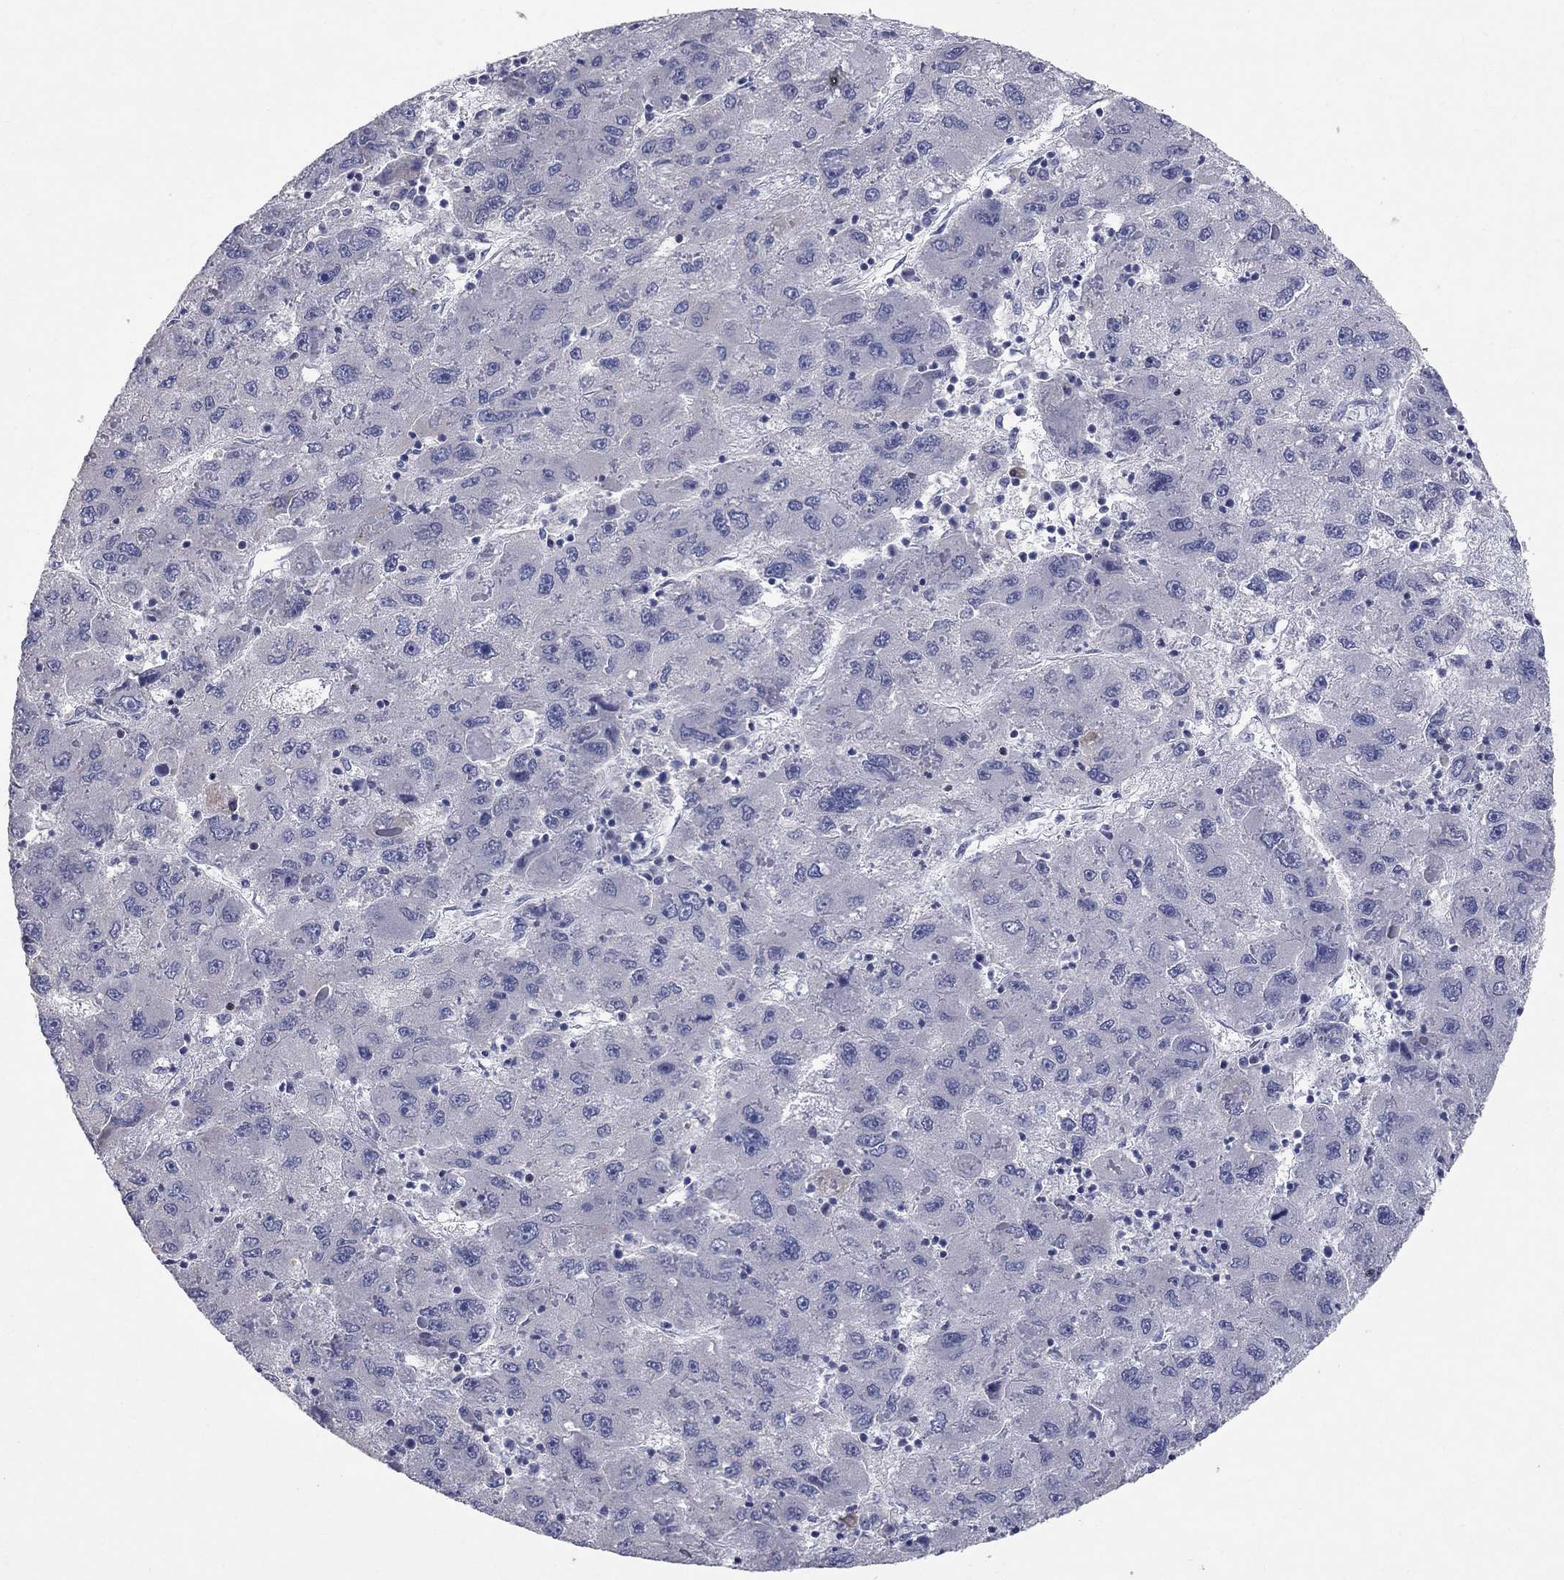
{"staining": {"intensity": "negative", "quantity": "none", "location": "none"}, "tissue": "liver cancer", "cell_type": "Tumor cells", "image_type": "cancer", "snomed": [{"axis": "morphology", "description": "Carcinoma, Hepatocellular, NOS"}, {"axis": "topography", "description": "Liver"}], "caption": "Immunohistochemistry histopathology image of neoplastic tissue: liver cancer (hepatocellular carcinoma) stained with DAB exhibits no significant protein positivity in tumor cells. (IHC, brightfield microscopy, high magnification).", "gene": "NTRK2", "patient": {"sex": "male", "age": 75}}